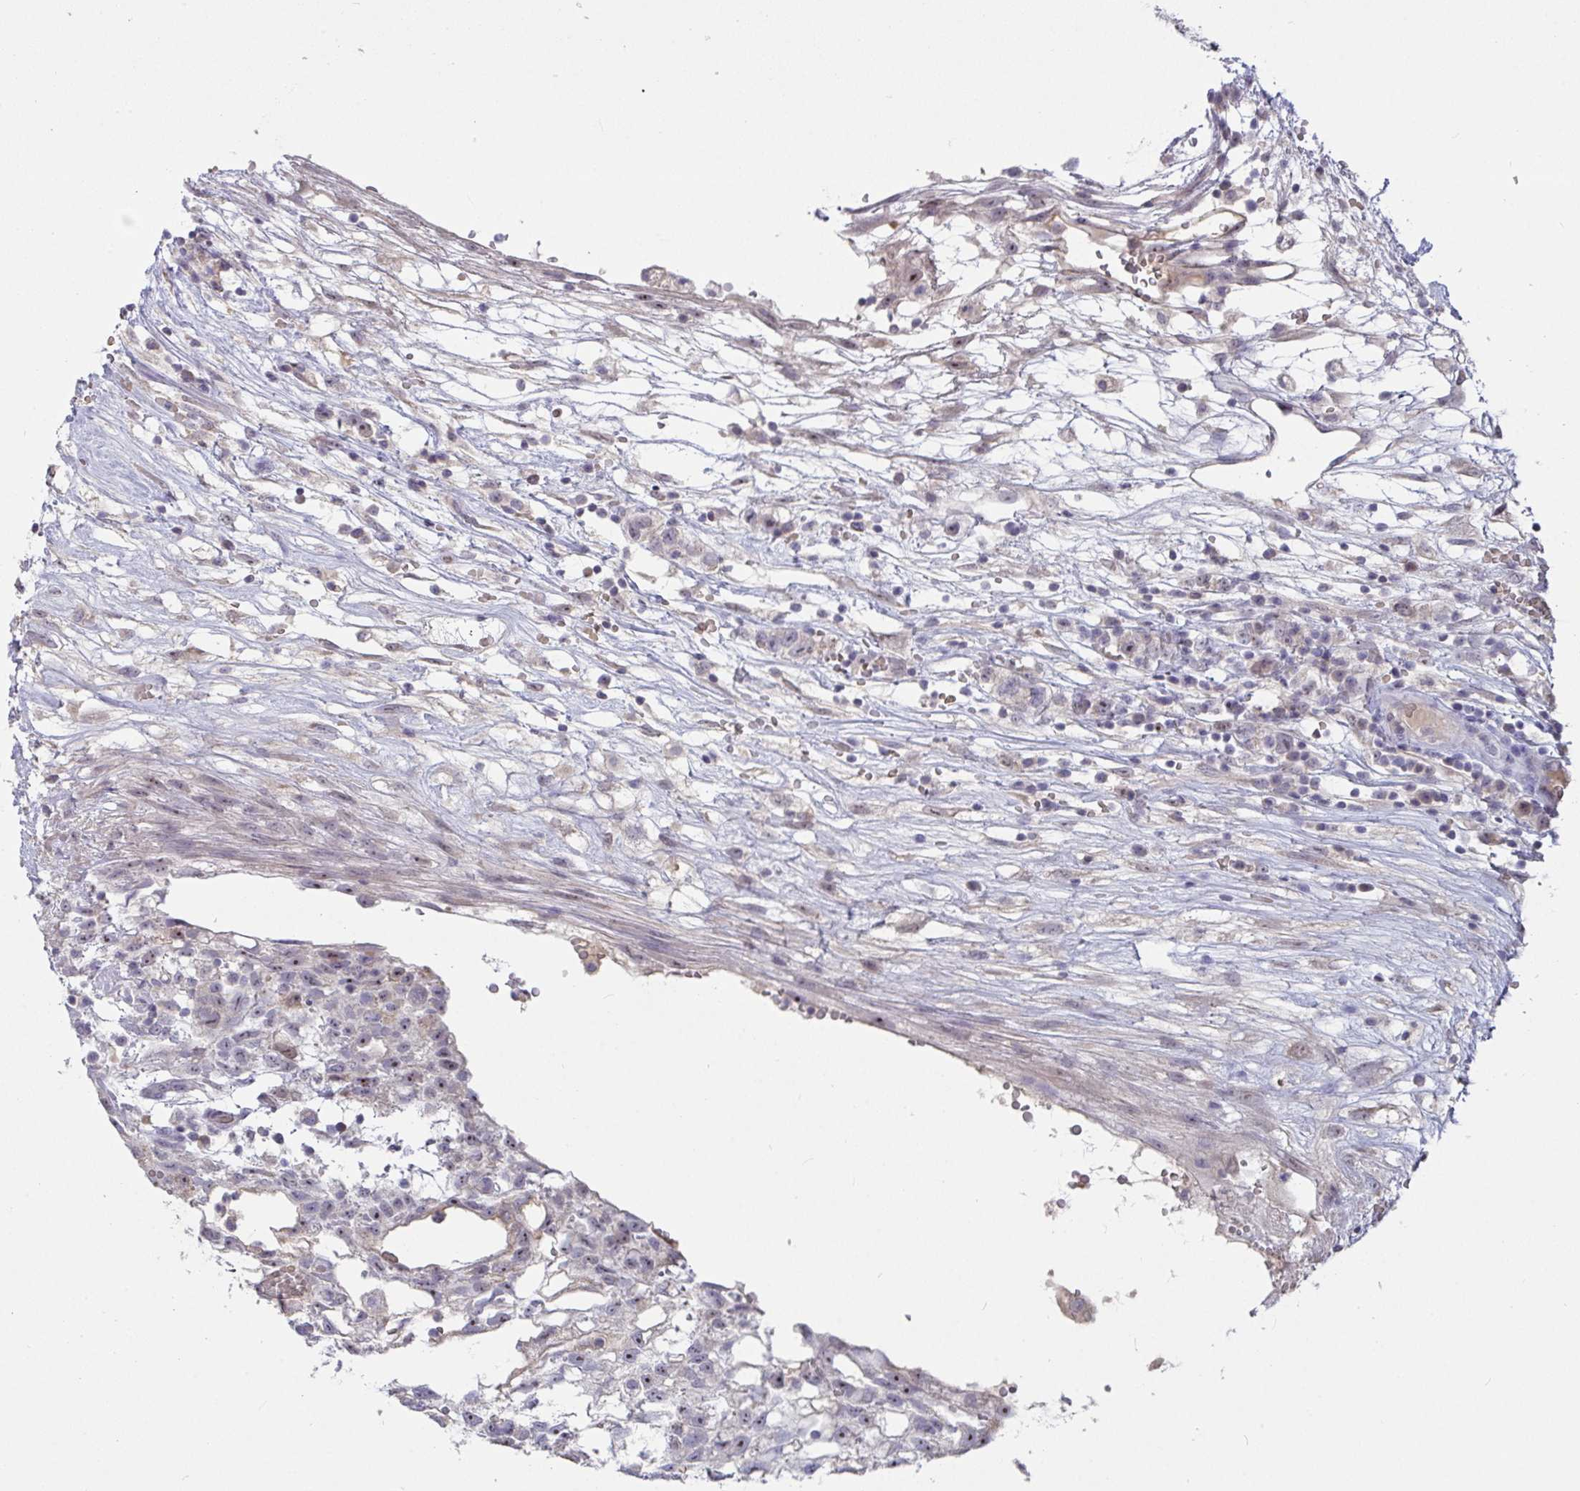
{"staining": {"intensity": "weak", "quantity": "<25%", "location": "nuclear"}, "tissue": "testis cancer", "cell_type": "Tumor cells", "image_type": "cancer", "snomed": [{"axis": "morphology", "description": "Normal tissue, NOS"}, {"axis": "morphology", "description": "Carcinoma, Embryonal, NOS"}, {"axis": "topography", "description": "Testis"}], "caption": "Immunohistochemical staining of human embryonal carcinoma (testis) demonstrates no significant positivity in tumor cells.", "gene": "MYC", "patient": {"sex": "male", "age": 32}}